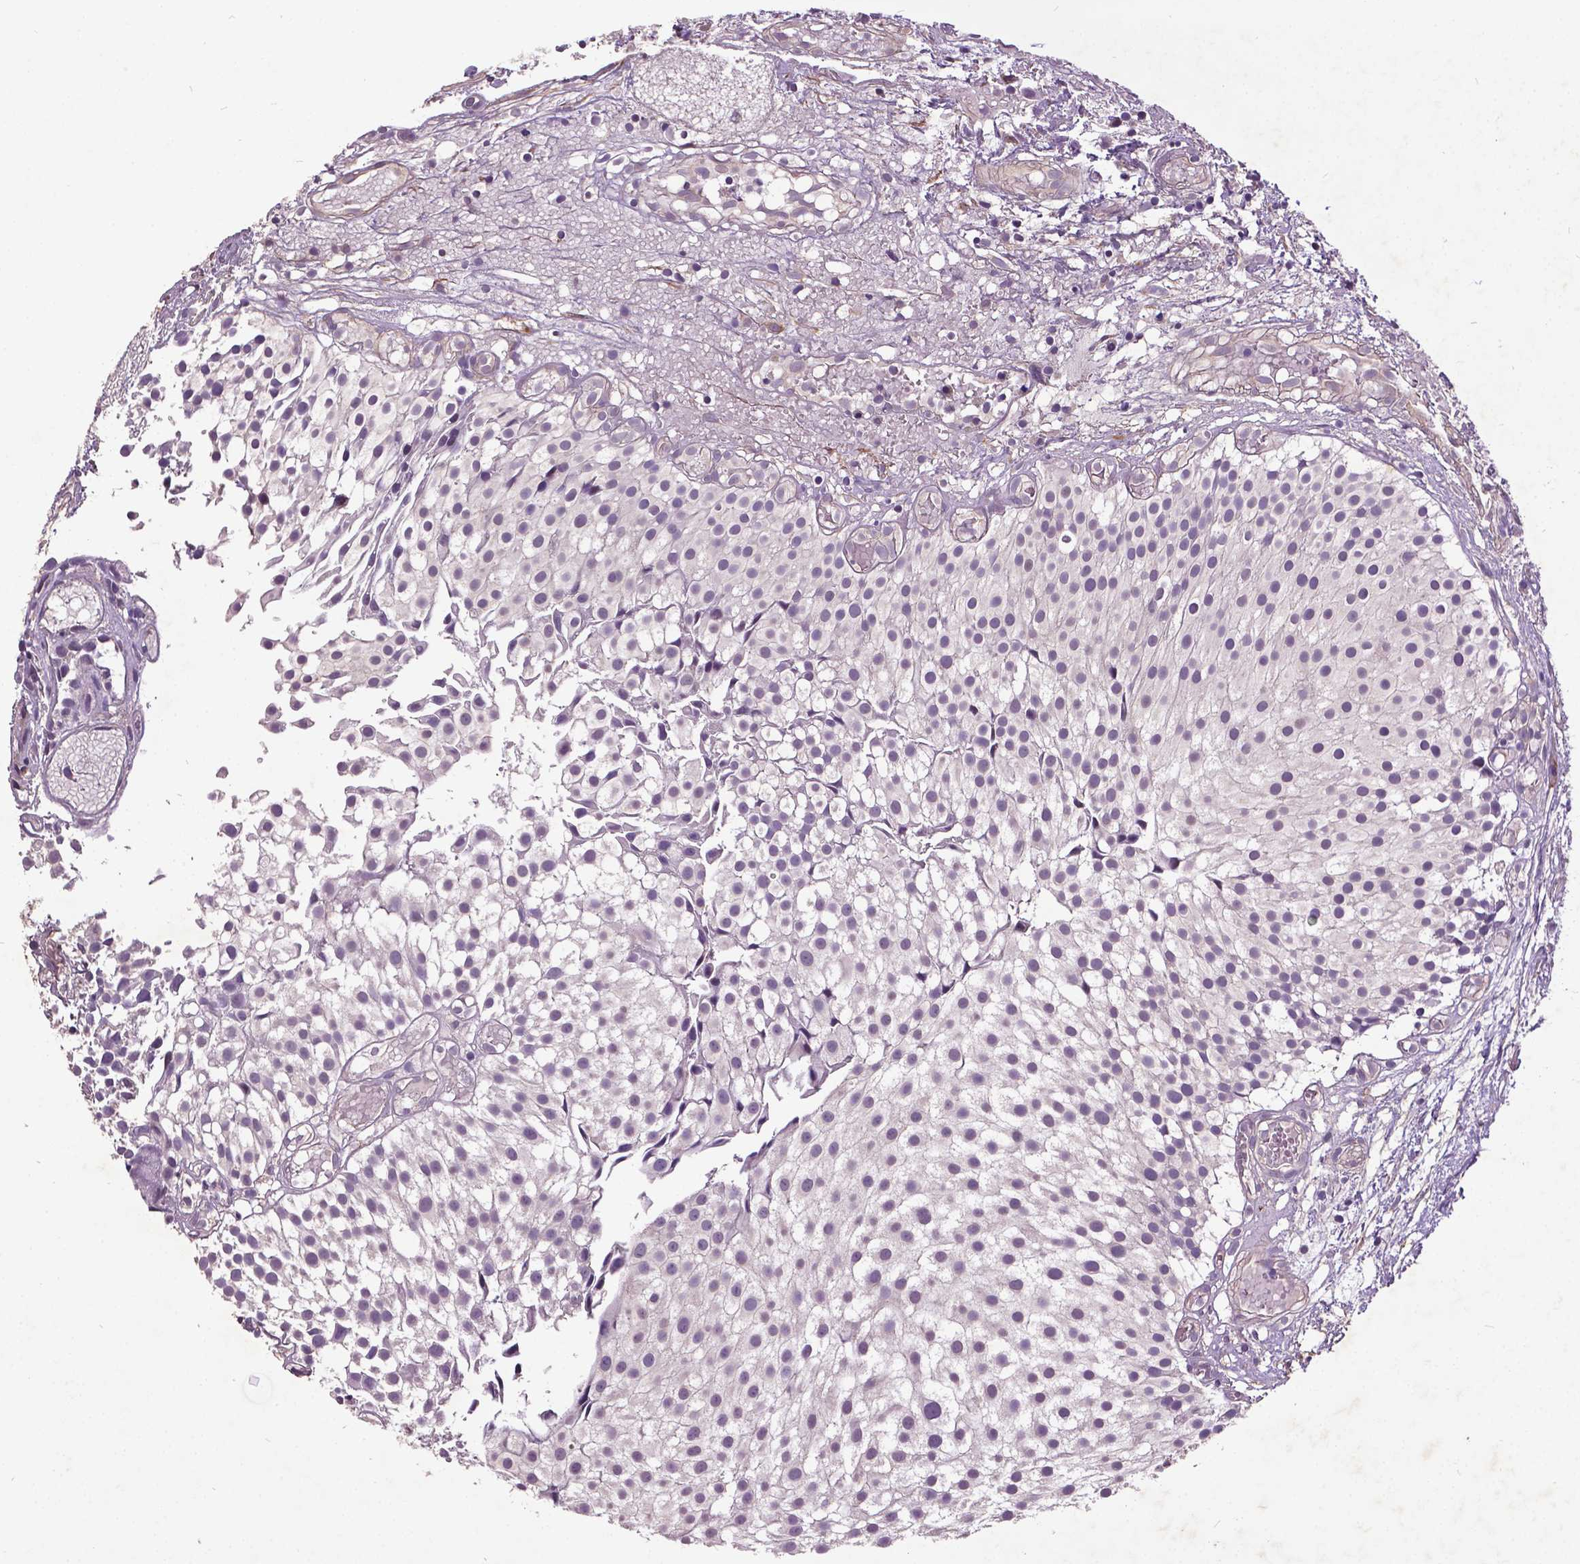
{"staining": {"intensity": "negative", "quantity": "none", "location": "none"}, "tissue": "urothelial cancer", "cell_type": "Tumor cells", "image_type": "cancer", "snomed": [{"axis": "morphology", "description": "Urothelial carcinoma, Low grade"}, {"axis": "topography", "description": "Urinary bladder"}], "caption": "Protein analysis of urothelial cancer displays no significant expression in tumor cells. (DAB (3,3'-diaminobenzidine) immunohistochemistry (IHC) with hematoxylin counter stain).", "gene": "AP1S3", "patient": {"sex": "male", "age": 79}}